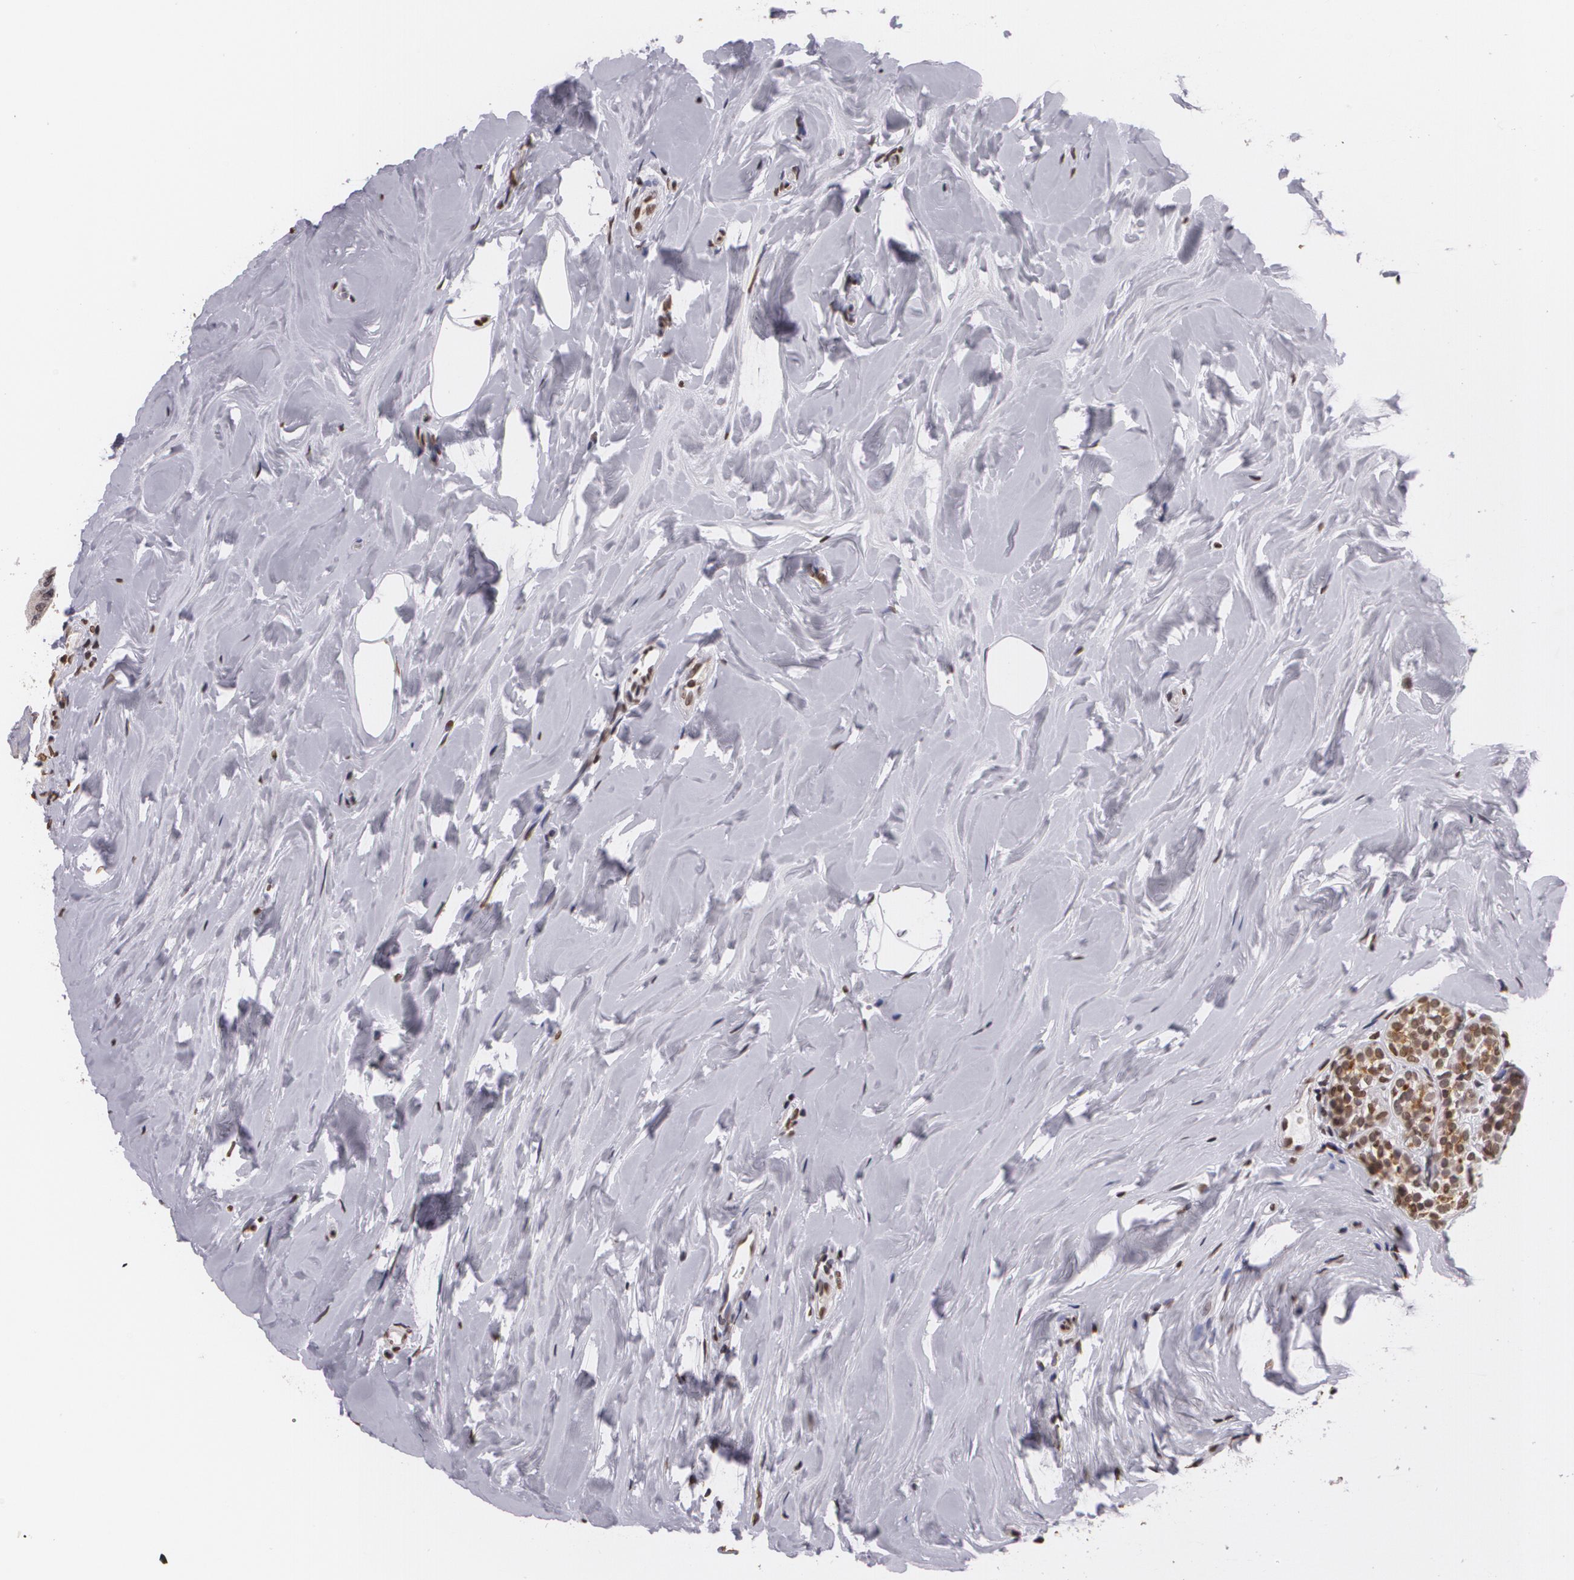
{"staining": {"intensity": "moderate", "quantity": ">75%", "location": "cytoplasmic/membranous"}, "tissue": "breast cancer", "cell_type": "Tumor cells", "image_type": "cancer", "snomed": [{"axis": "morphology", "description": "Lobular carcinoma"}, {"axis": "topography", "description": "Breast"}], "caption": "Protein expression analysis of human lobular carcinoma (breast) reveals moderate cytoplasmic/membranous expression in approximately >75% of tumor cells.", "gene": "MUC1", "patient": {"sex": "female", "age": 64}}